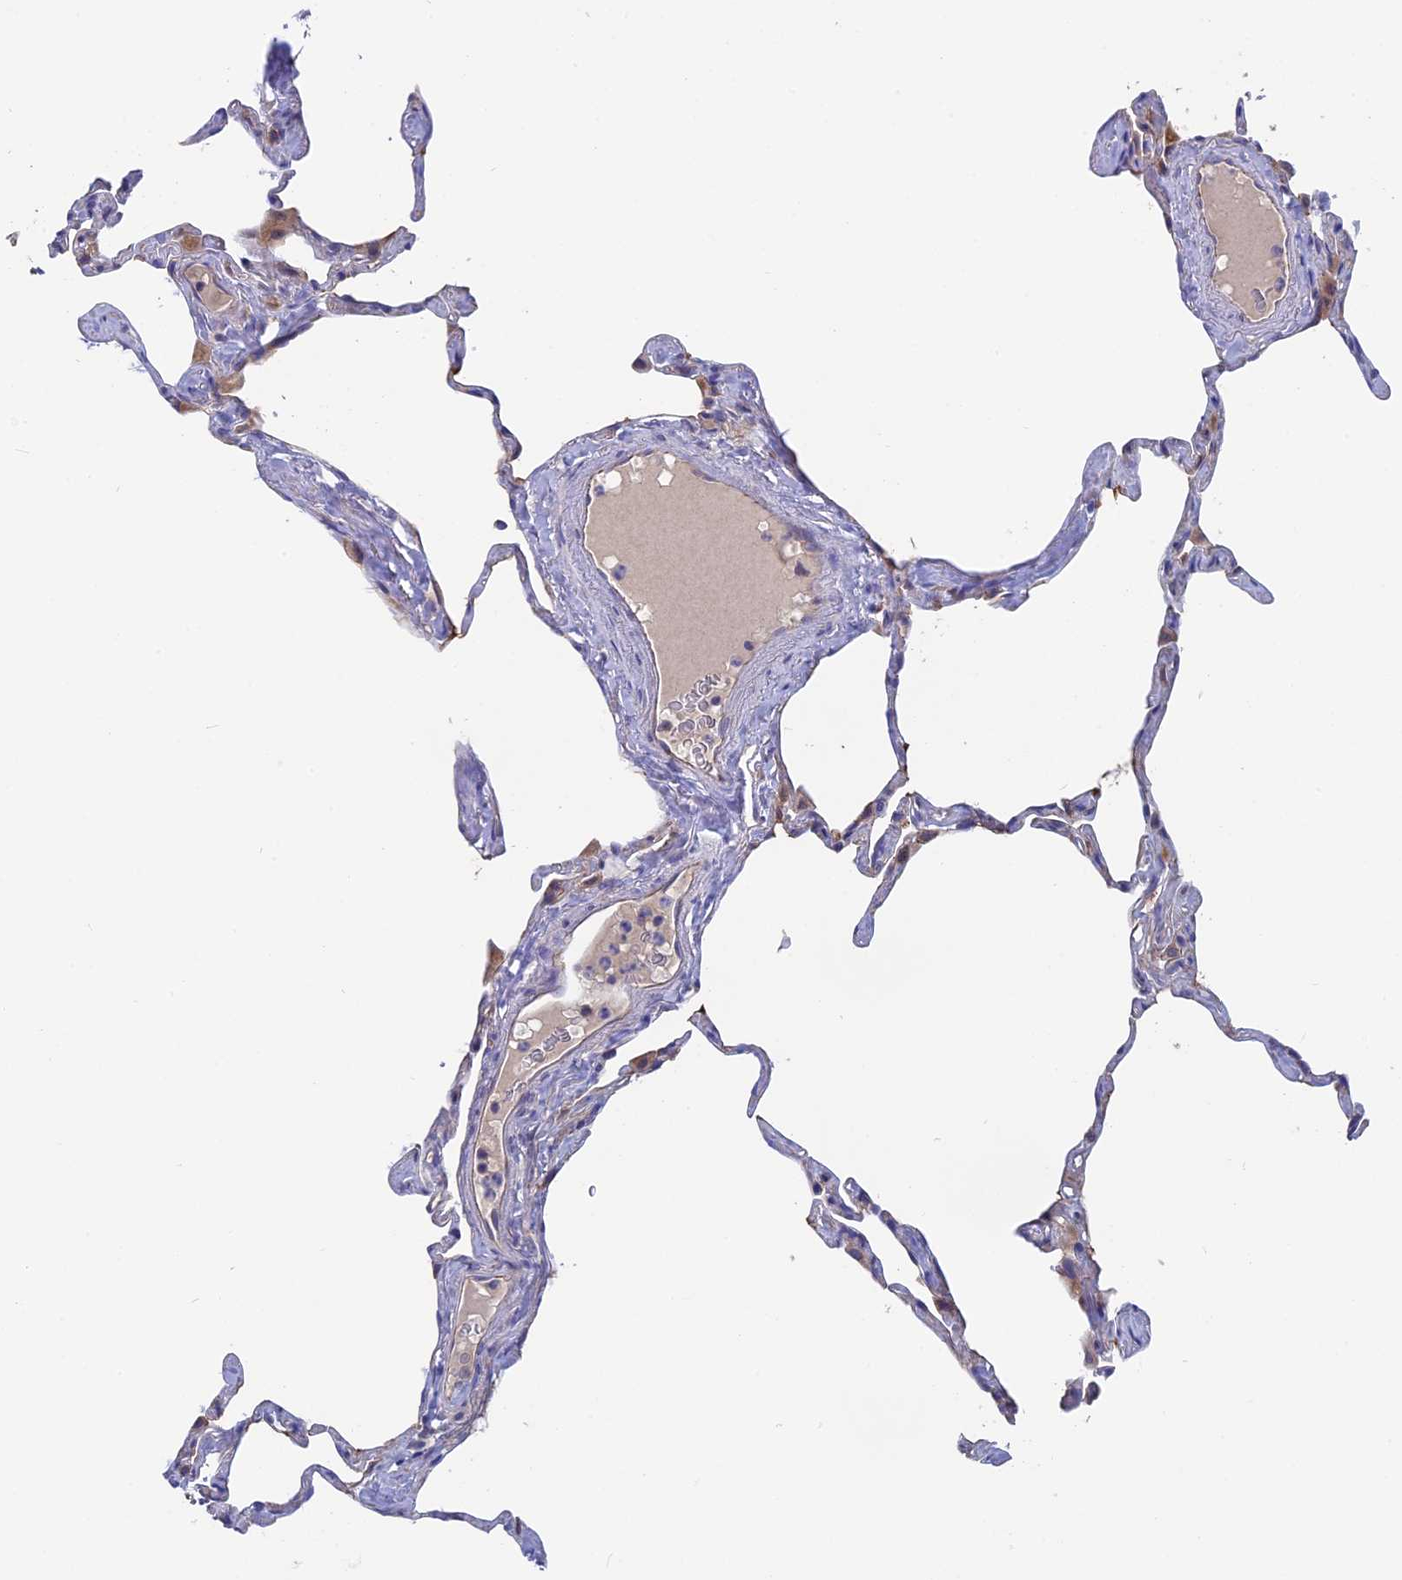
{"staining": {"intensity": "negative", "quantity": "none", "location": "none"}, "tissue": "lung", "cell_type": "Alveolar cells", "image_type": "normal", "snomed": [{"axis": "morphology", "description": "Normal tissue, NOS"}, {"axis": "topography", "description": "Lung"}], "caption": "High magnification brightfield microscopy of normal lung stained with DAB (brown) and counterstained with hematoxylin (blue): alveolar cells show no significant expression.", "gene": "TENT4B", "patient": {"sex": "male", "age": 65}}